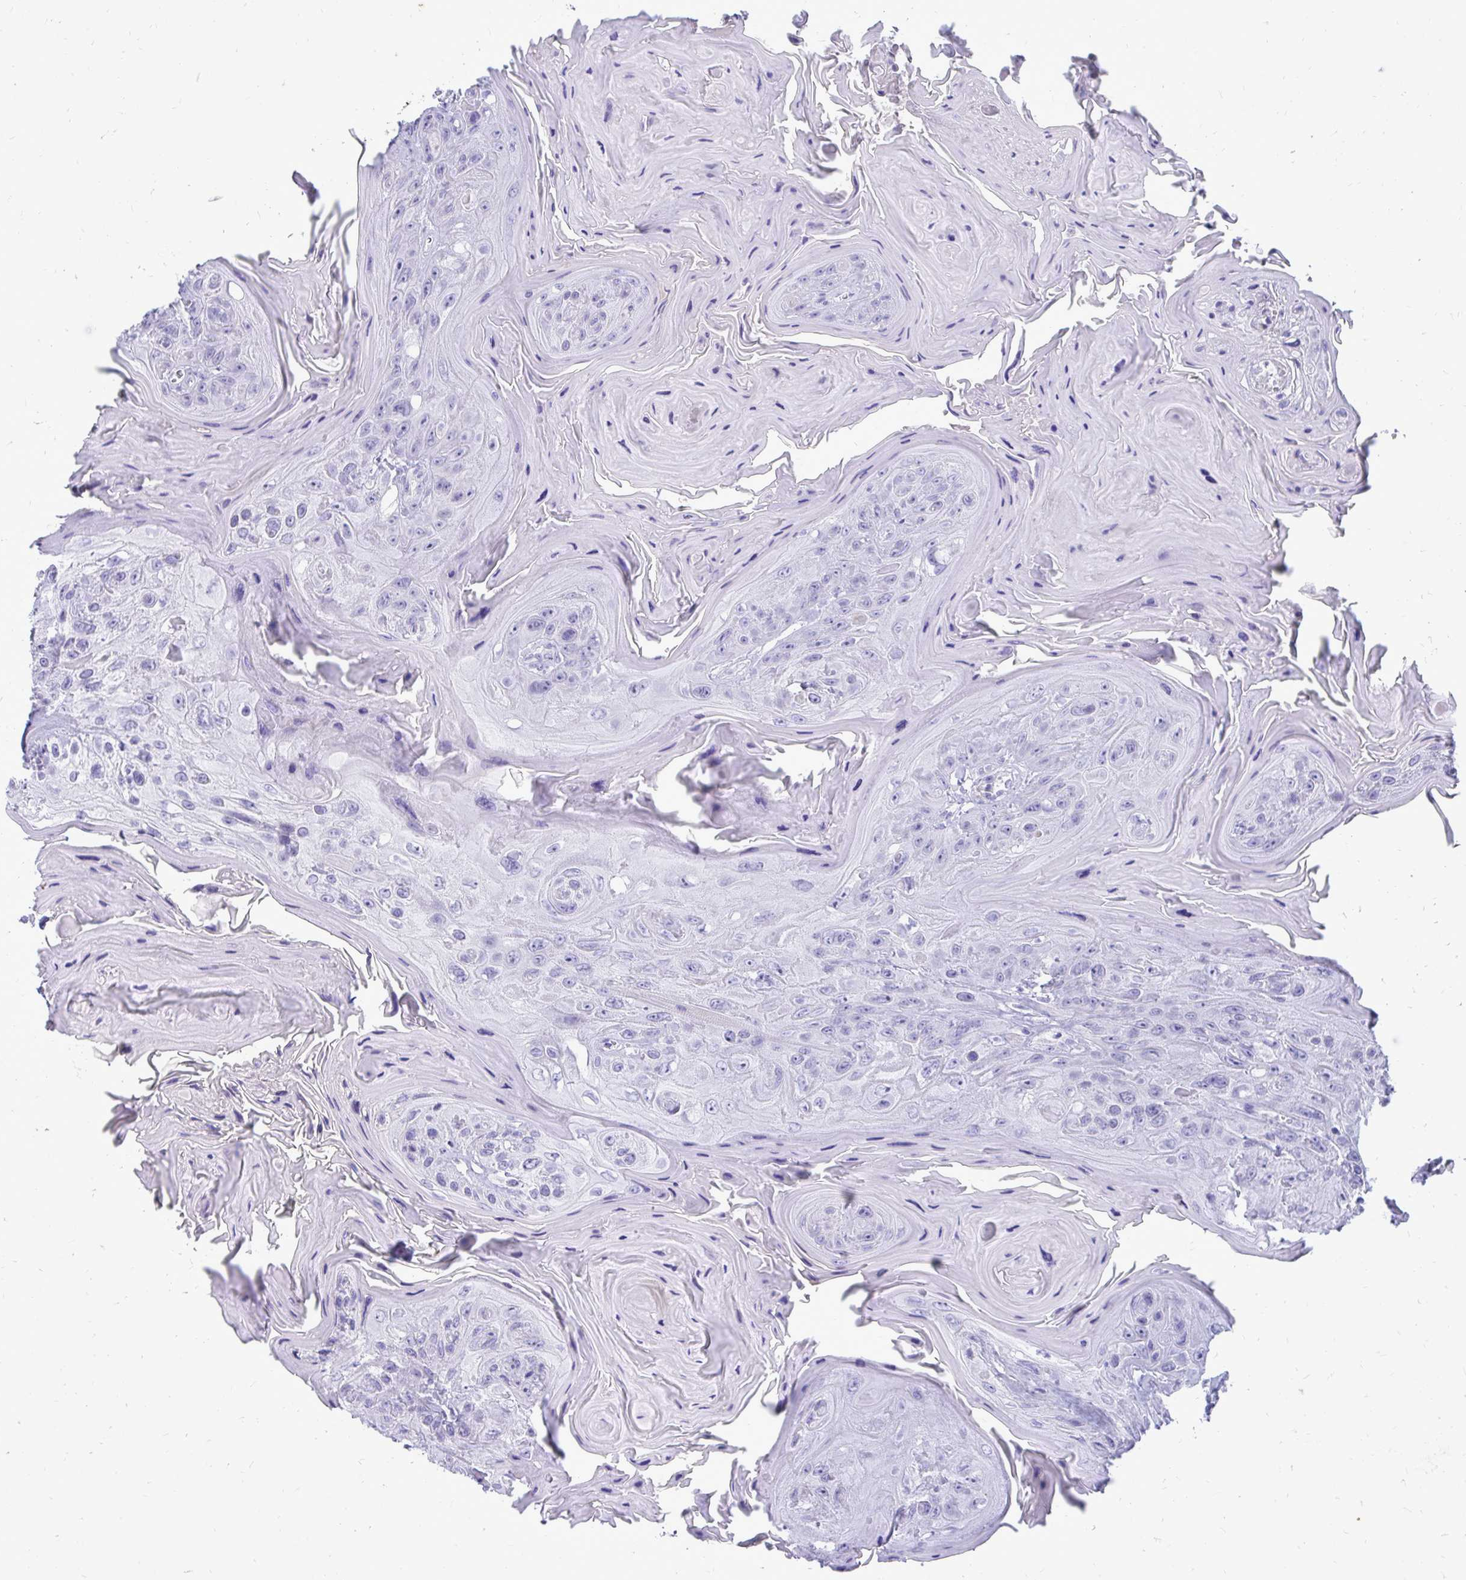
{"staining": {"intensity": "negative", "quantity": "none", "location": "none"}, "tissue": "head and neck cancer", "cell_type": "Tumor cells", "image_type": "cancer", "snomed": [{"axis": "morphology", "description": "Squamous cell carcinoma, NOS"}, {"axis": "topography", "description": "Head-Neck"}], "caption": "Immunohistochemistry (IHC) histopathology image of head and neck cancer (squamous cell carcinoma) stained for a protein (brown), which exhibits no positivity in tumor cells.", "gene": "NANOGNB", "patient": {"sex": "female", "age": 59}}